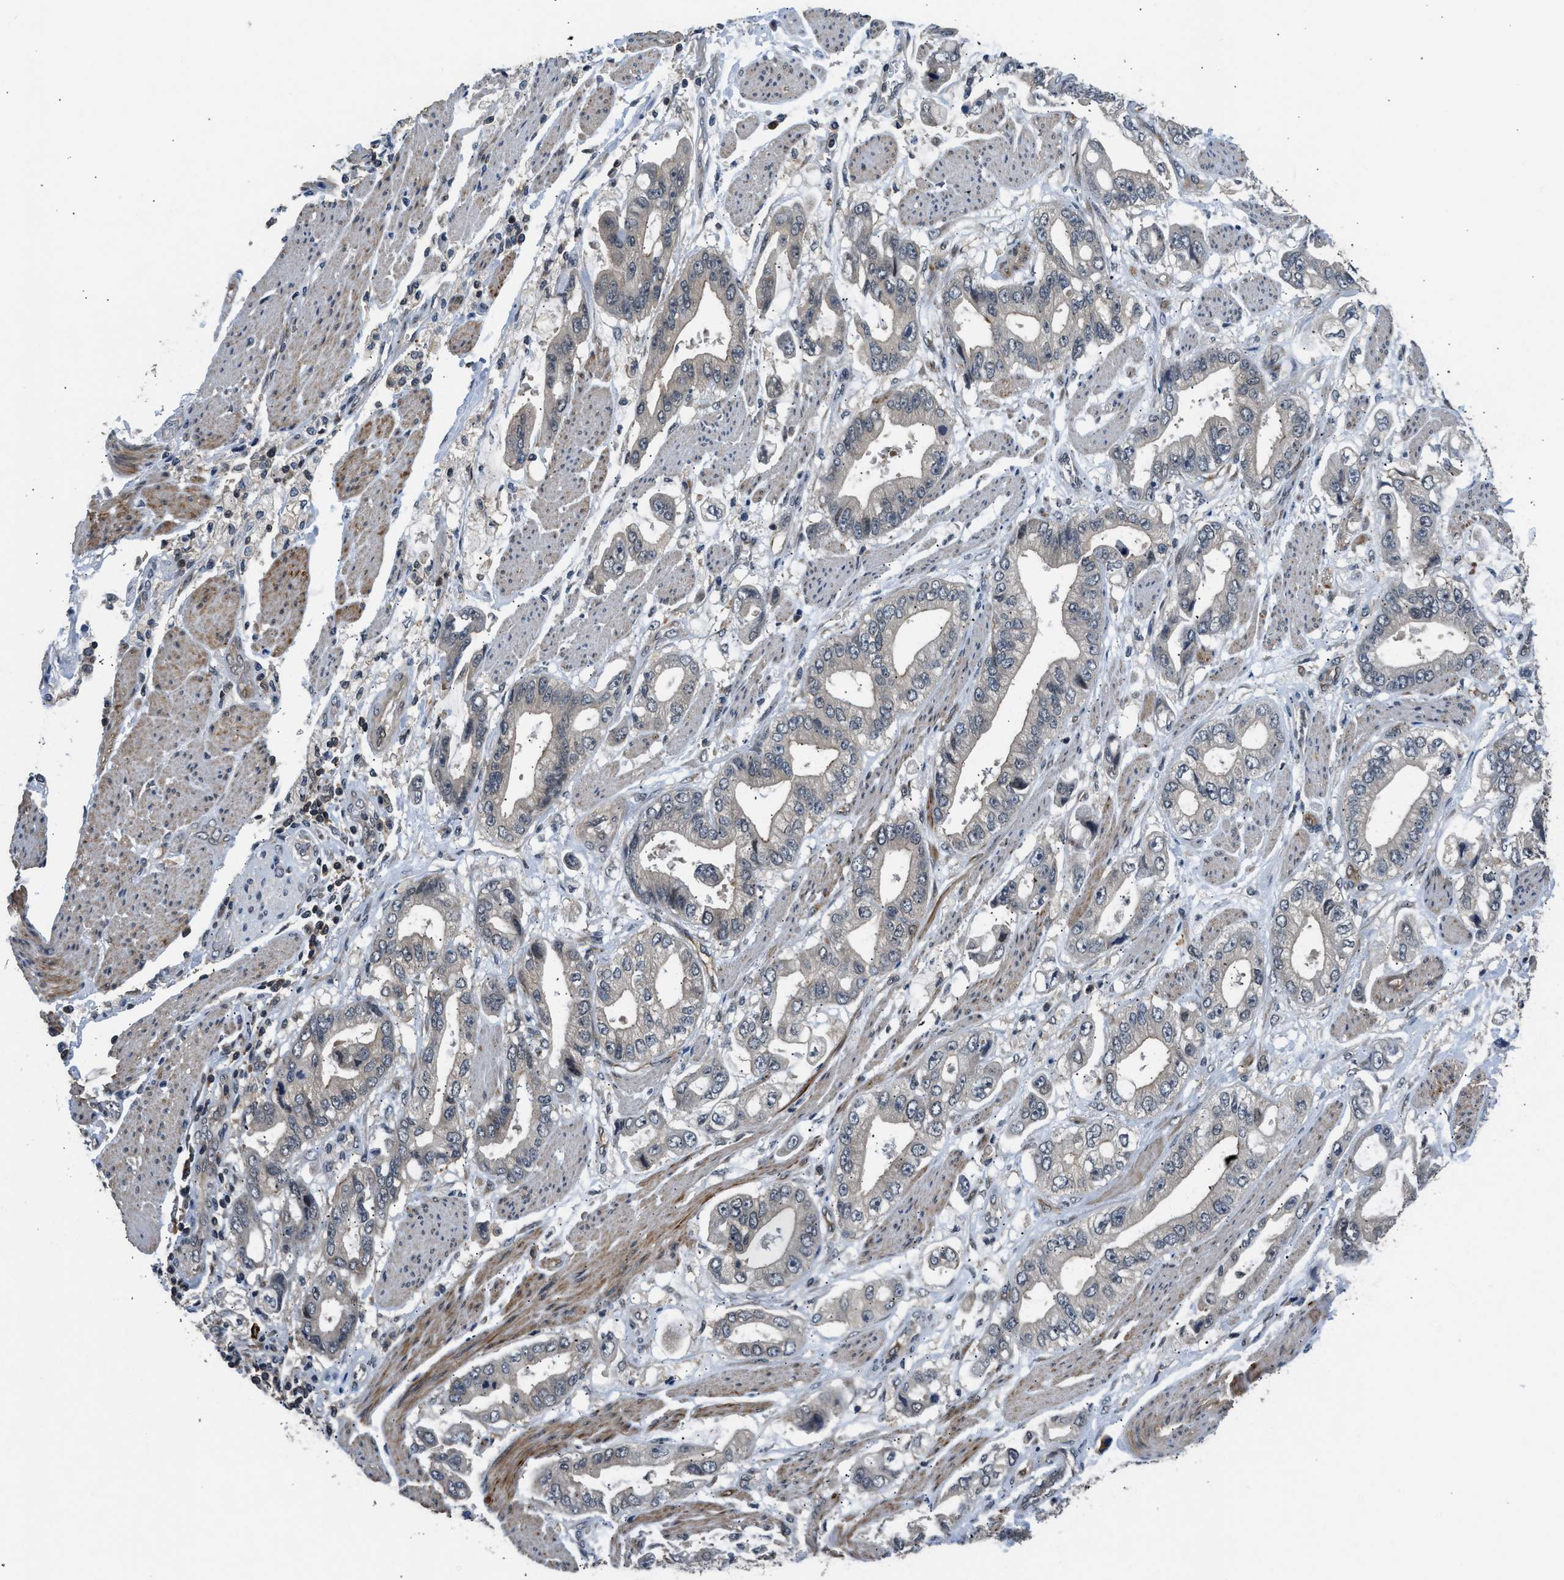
{"staining": {"intensity": "negative", "quantity": "none", "location": "none"}, "tissue": "stomach cancer", "cell_type": "Tumor cells", "image_type": "cancer", "snomed": [{"axis": "morphology", "description": "Normal tissue, NOS"}, {"axis": "morphology", "description": "Adenocarcinoma, NOS"}, {"axis": "topography", "description": "Stomach"}], "caption": "Immunohistochemical staining of stomach adenocarcinoma shows no significant staining in tumor cells.", "gene": "MTMR1", "patient": {"sex": "male", "age": 62}}